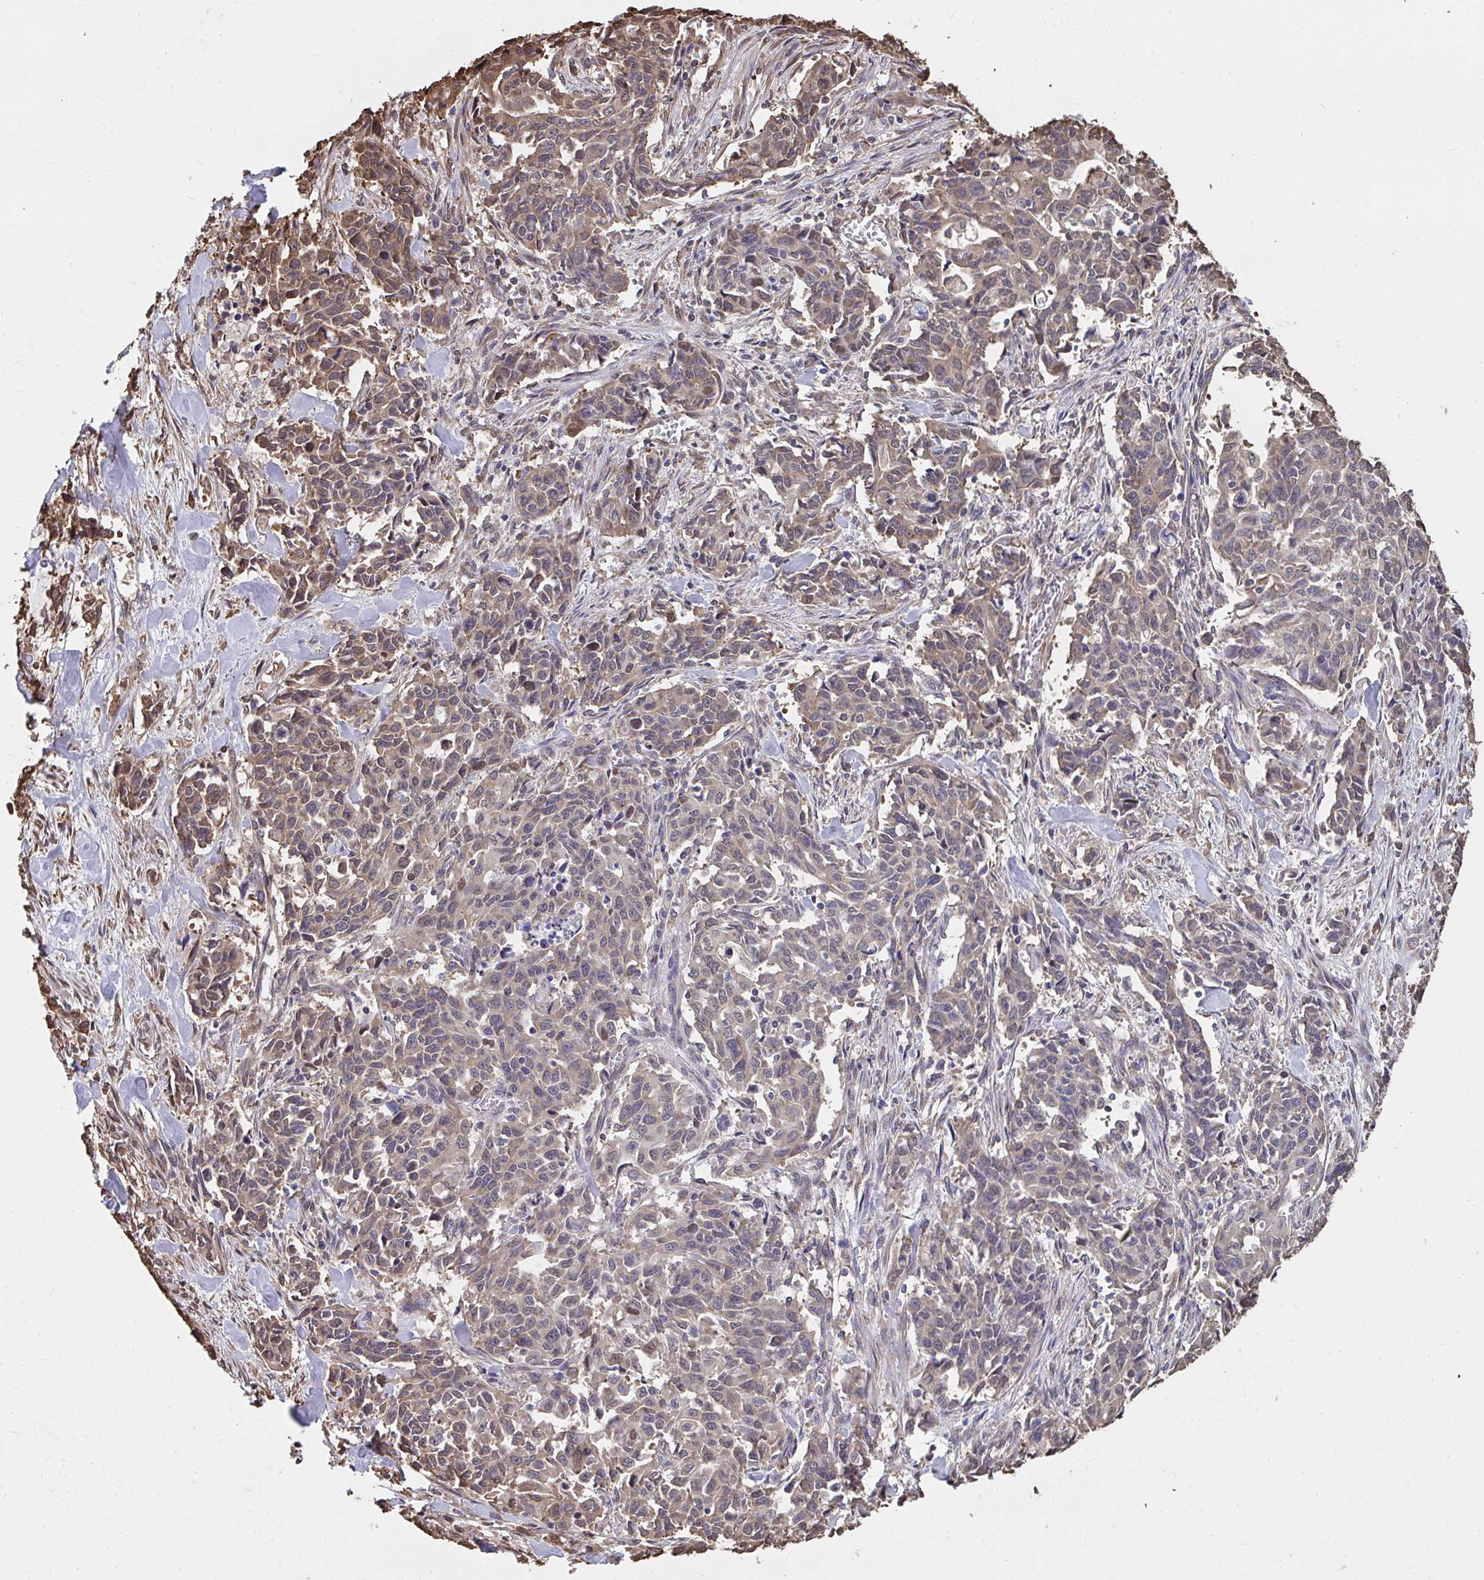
{"staining": {"intensity": "weak", "quantity": ">75%", "location": "cytoplasmic/membranous"}, "tissue": "stomach cancer", "cell_type": "Tumor cells", "image_type": "cancer", "snomed": [{"axis": "morphology", "description": "Adenocarcinoma, NOS"}, {"axis": "topography", "description": "Stomach, upper"}], "caption": "Adenocarcinoma (stomach) stained for a protein exhibits weak cytoplasmic/membranous positivity in tumor cells.", "gene": "SYNCRIP", "patient": {"sex": "male", "age": 85}}